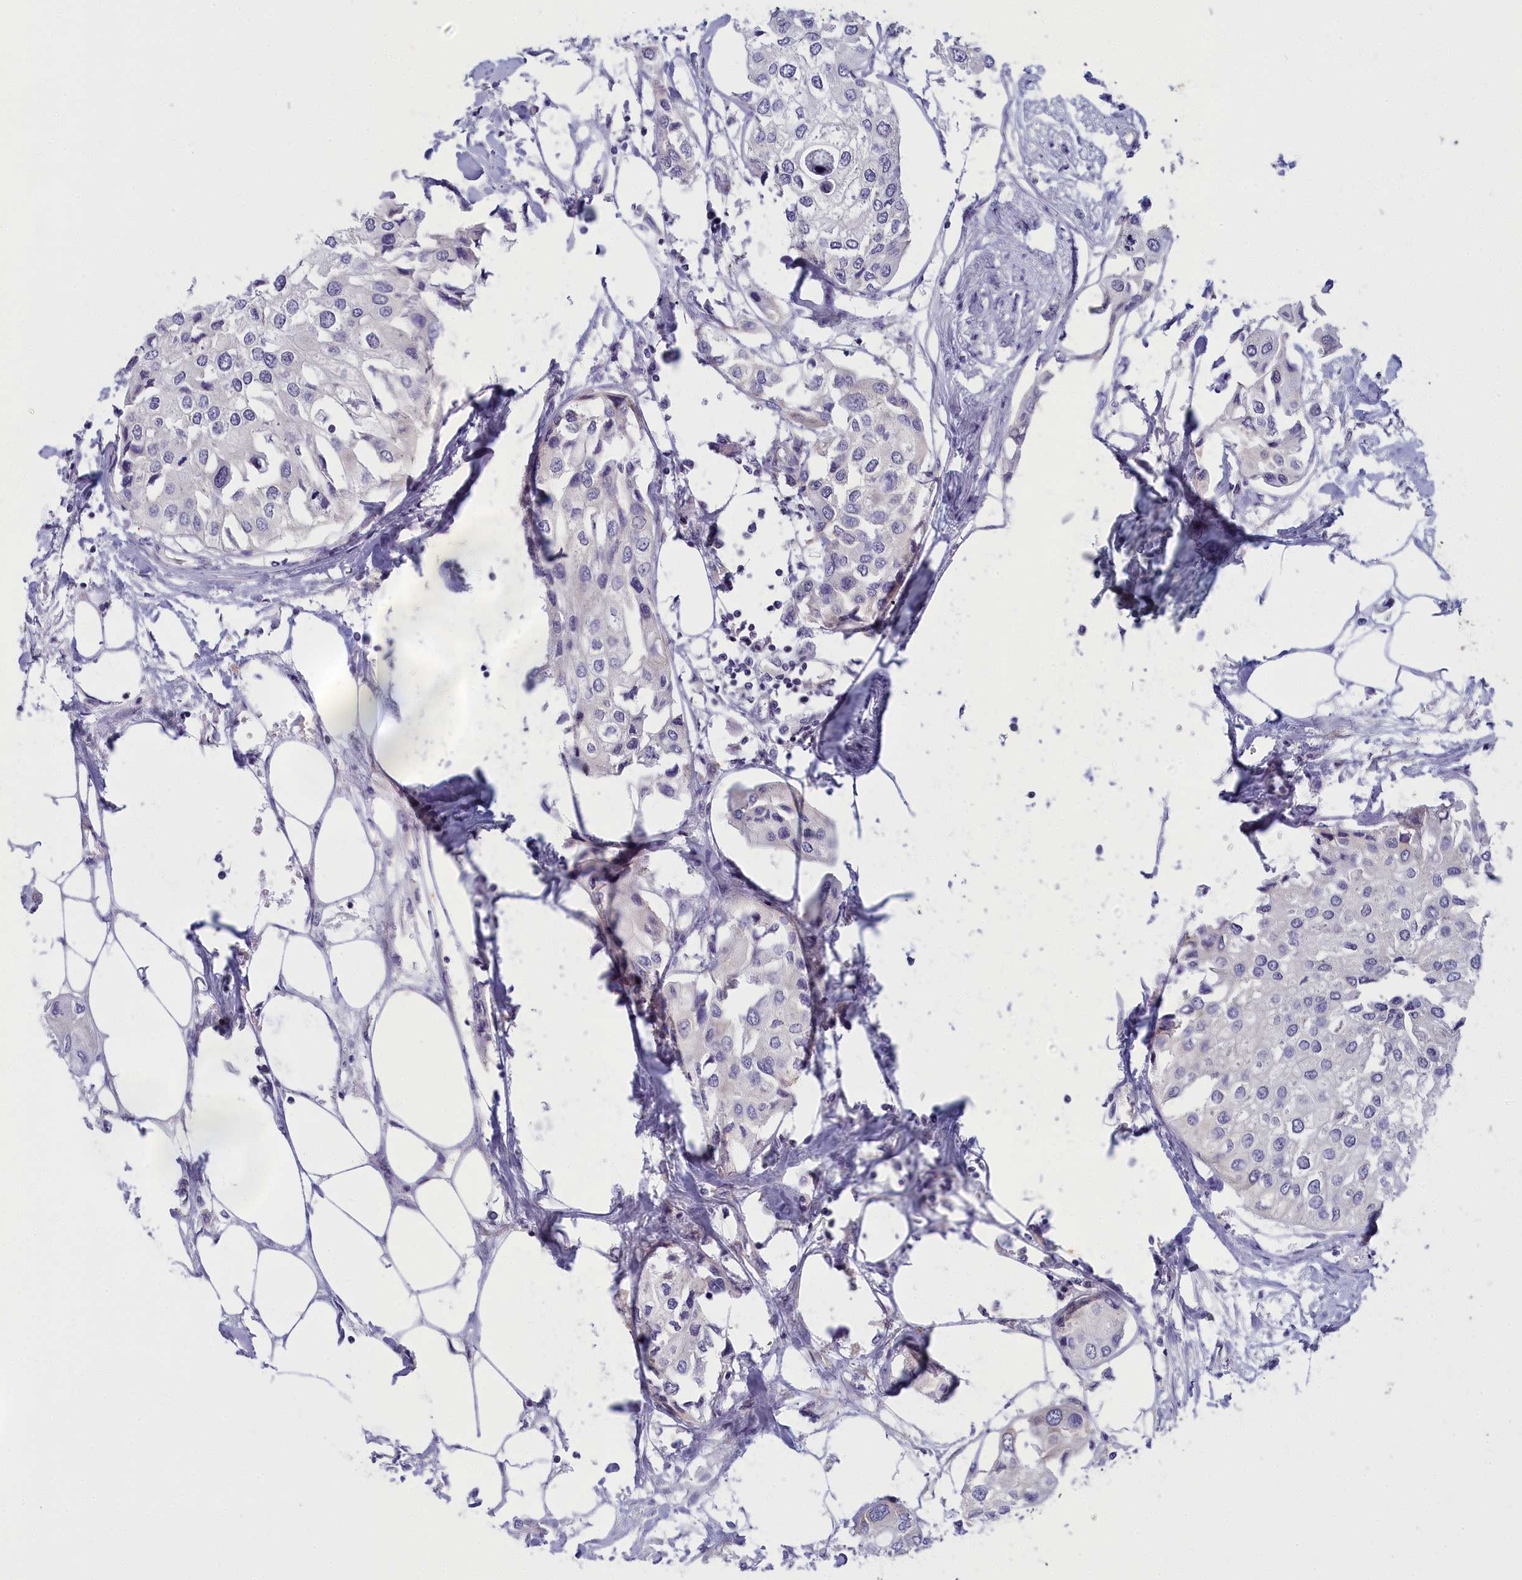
{"staining": {"intensity": "negative", "quantity": "none", "location": "none"}, "tissue": "urothelial cancer", "cell_type": "Tumor cells", "image_type": "cancer", "snomed": [{"axis": "morphology", "description": "Urothelial carcinoma, High grade"}, {"axis": "topography", "description": "Urinary bladder"}], "caption": "Tumor cells are negative for brown protein staining in high-grade urothelial carcinoma.", "gene": "NOL10", "patient": {"sex": "male", "age": 64}}